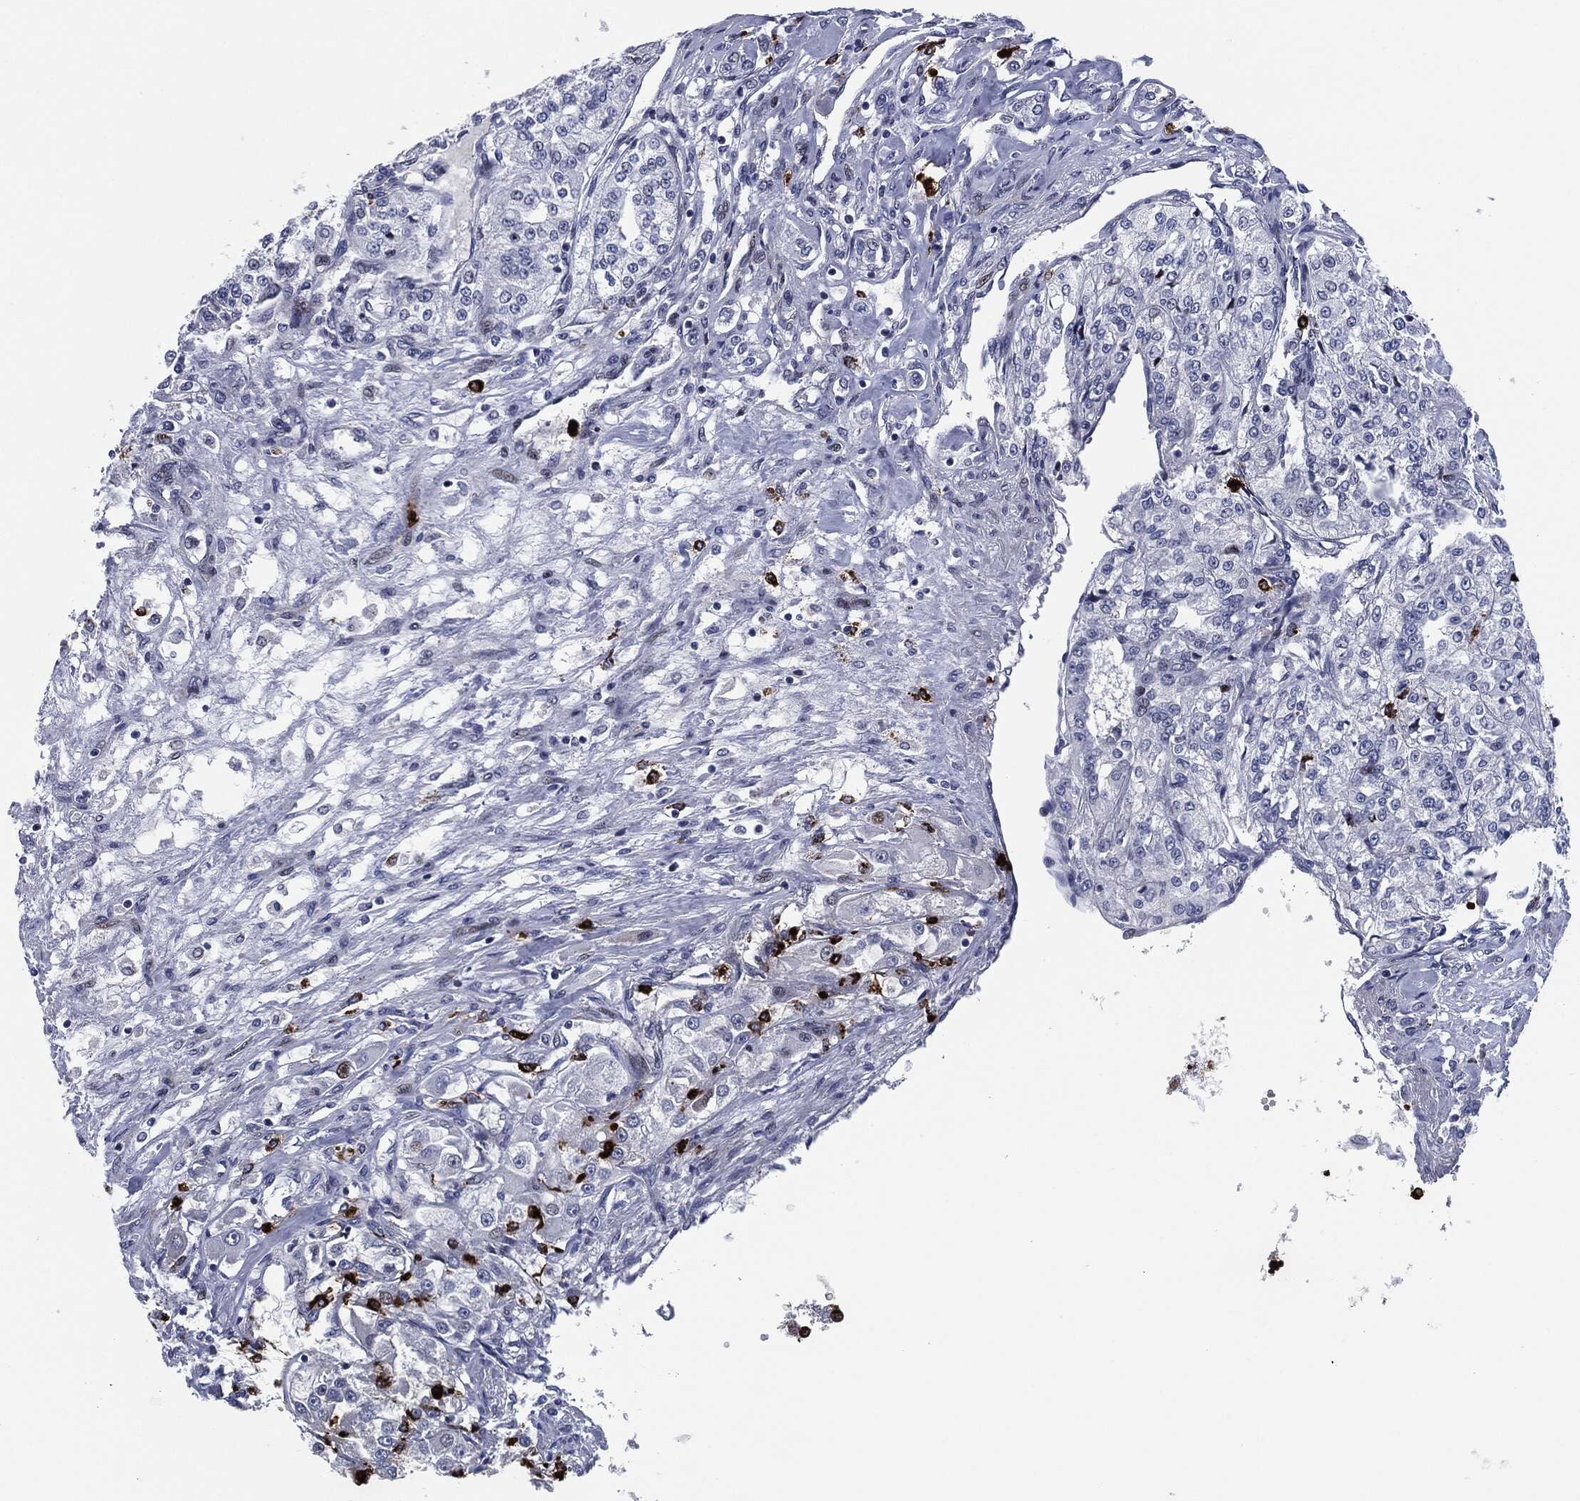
{"staining": {"intensity": "negative", "quantity": "none", "location": "none"}, "tissue": "renal cancer", "cell_type": "Tumor cells", "image_type": "cancer", "snomed": [{"axis": "morphology", "description": "Adenocarcinoma, NOS"}, {"axis": "topography", "description": "Kidney"}], "caption": "This micrograph is of renal cancer stained with immunohistochemistry to label a protein in brown with the nuclei are counter-stained blue. There is no expression in tumor cells.", "gene": "MPO", "patient": {"sex": "female", "age": 63}}